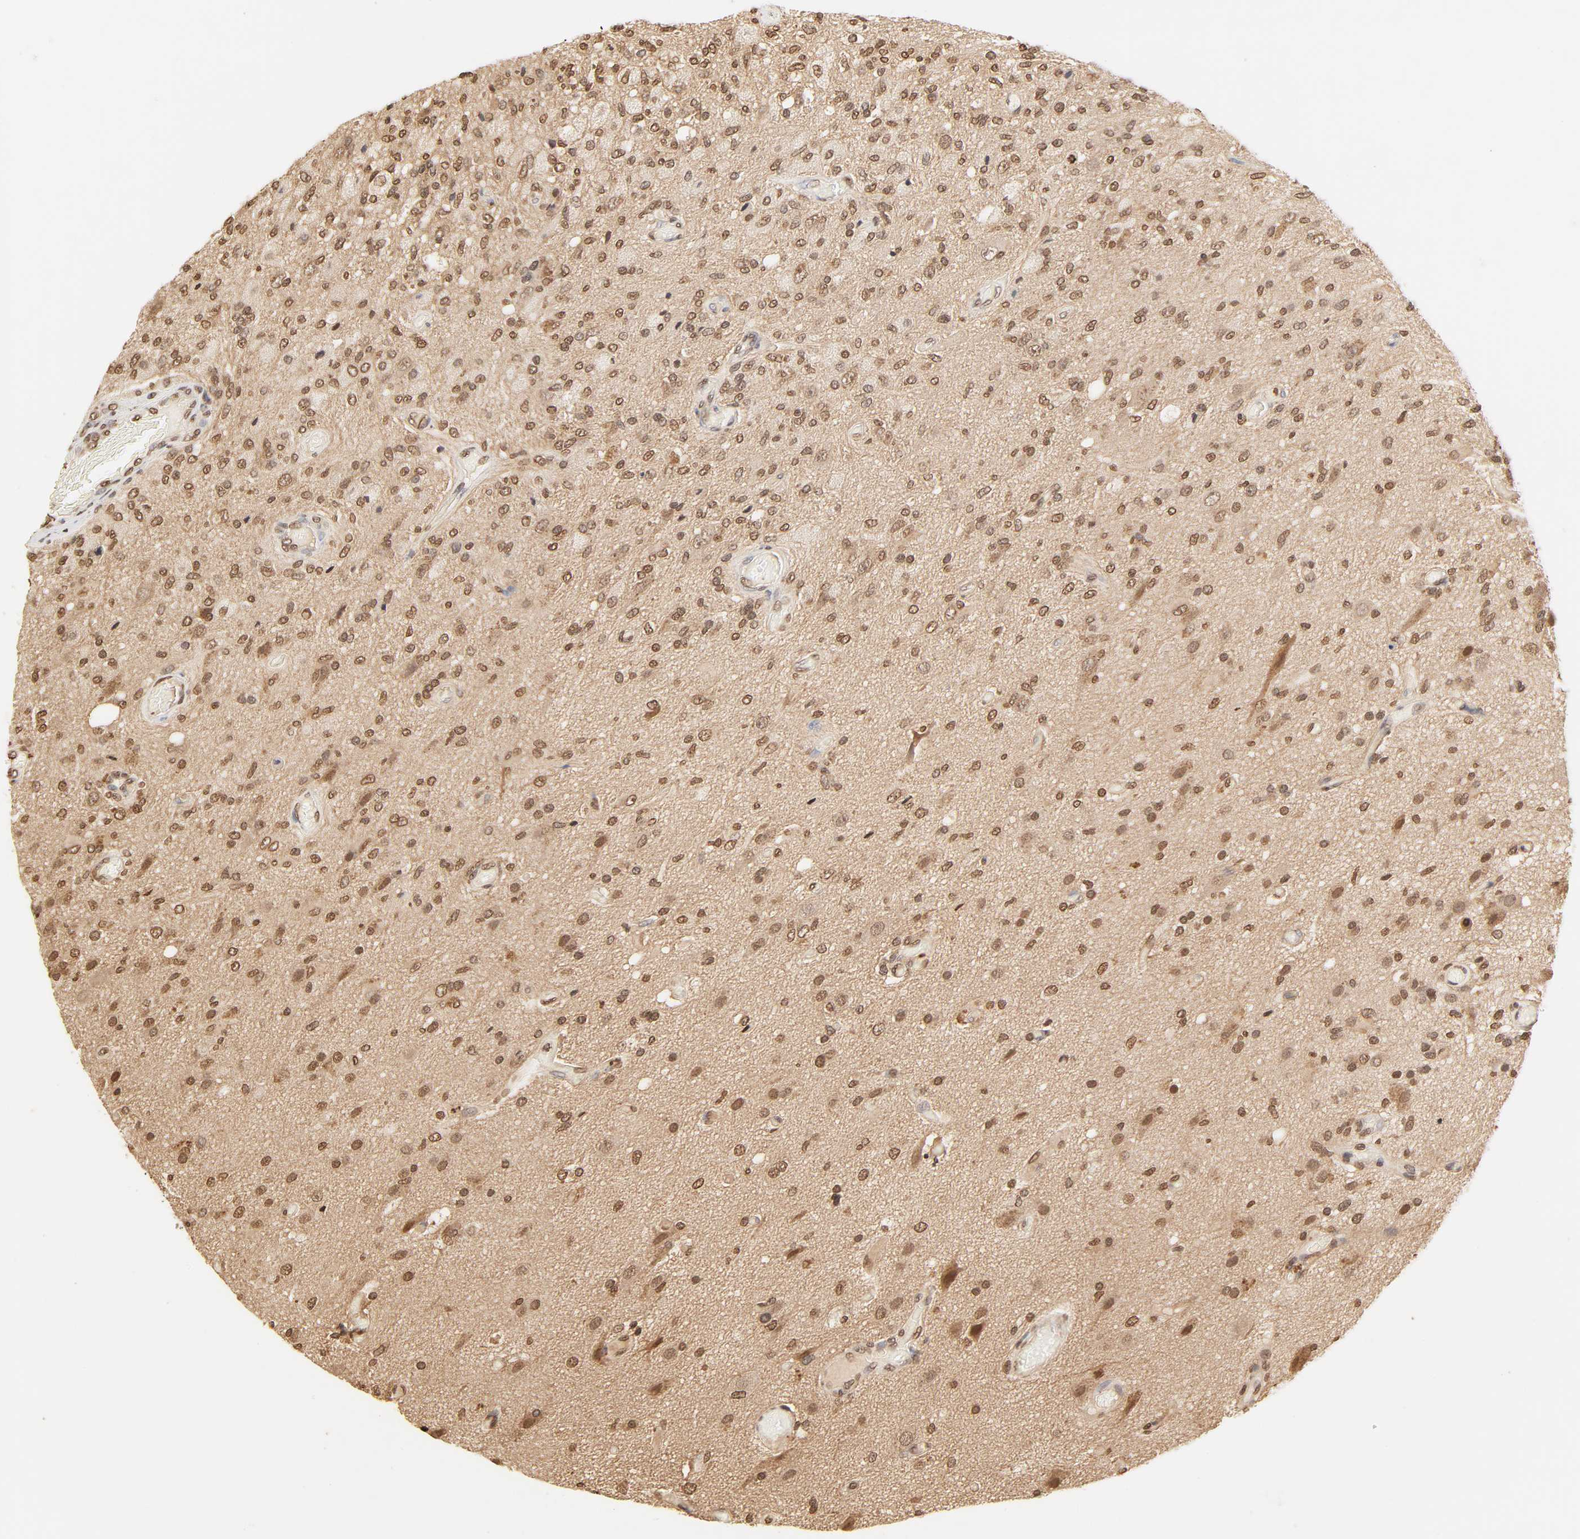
{"staining": {"intensity": "strong", "quantity": ">75%", "location": "cytoplasmic/membranous,nuclear"}, "tissue": "glioma", "cell_type": "Tumor cells", "image_type": "cancer", "snomed": [{"axis": "morphology", "description": "Normal tissue, NOS"}, {"axis": "morphology", "description": "Glioma, malignant, High grade"}, {"axis": "topography", "description": "Cerebral cortex"}], "caption": "Strong cytoplasmic/membranous and nuclear expression is present in approximately >75% of tumor cells in malignant glioma (high-grade).", "gene": "TBL1X", "patient": {"sex": "male", "age": 77}}